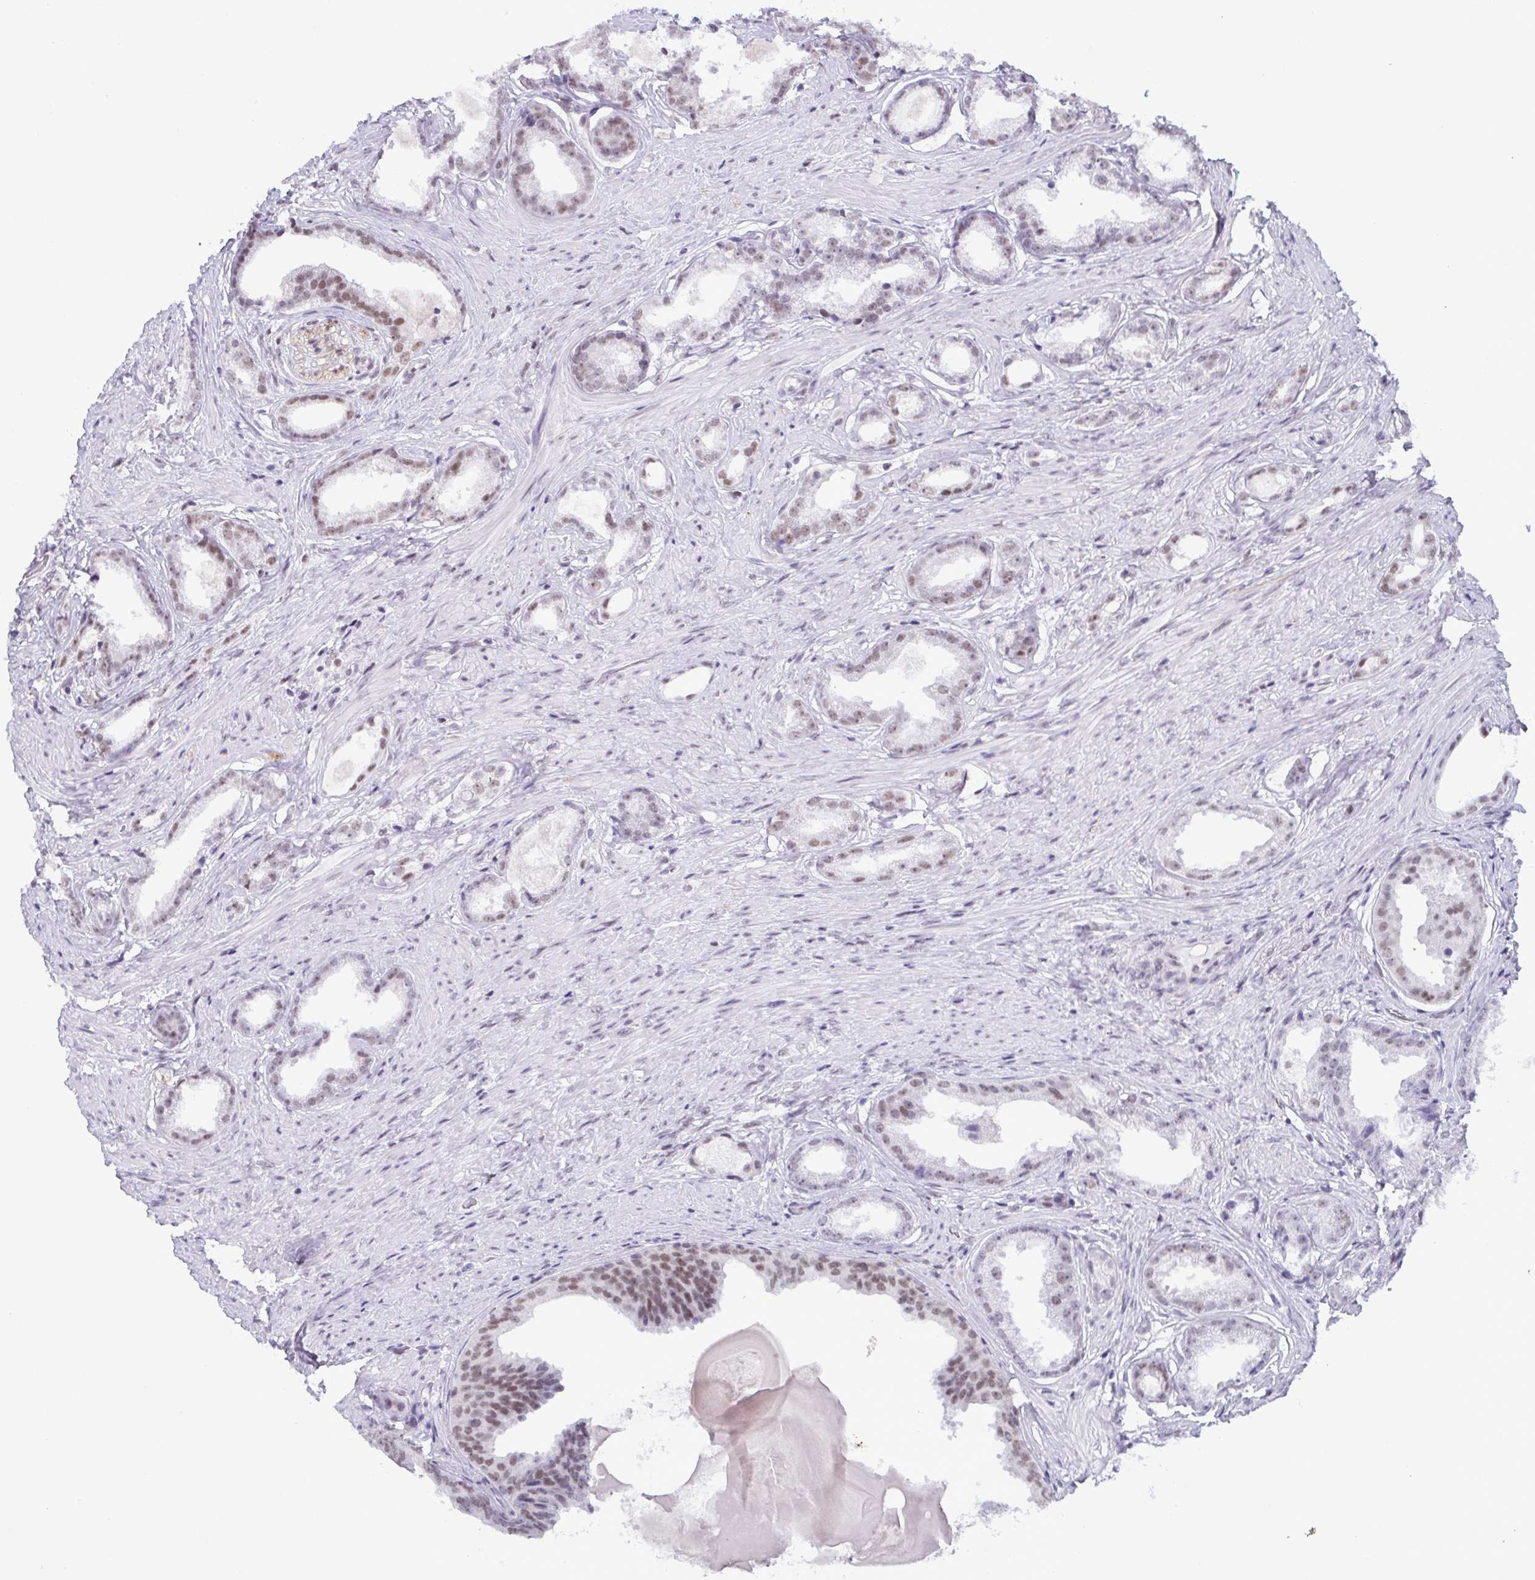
{"staining": {"intensity": "moderate", "quantity": "25%-75%", "location": "nuclear"}, "tissue": "prostate cancer", "cell_type": "Tumor cells", "image_type": "cancer", "snomed": [{"axis": "morphology", "description": "Adenocarcinoma, Low grade"}, {"axis": "topography", "description": "Prostate"}], "caption": "Immunohistochemical staining of human prostate adenocarcinoma (low-grade) reveals medium levels of moderate nuclear positivity in approximately 25%-75% of tumor cells. (DAB (3,3'-diaminobenzidine) IHC, brown staining for protein, blue staining for nuclei).", "gene": "RBM7", "patient": {"sex": "male", "age": 65}}